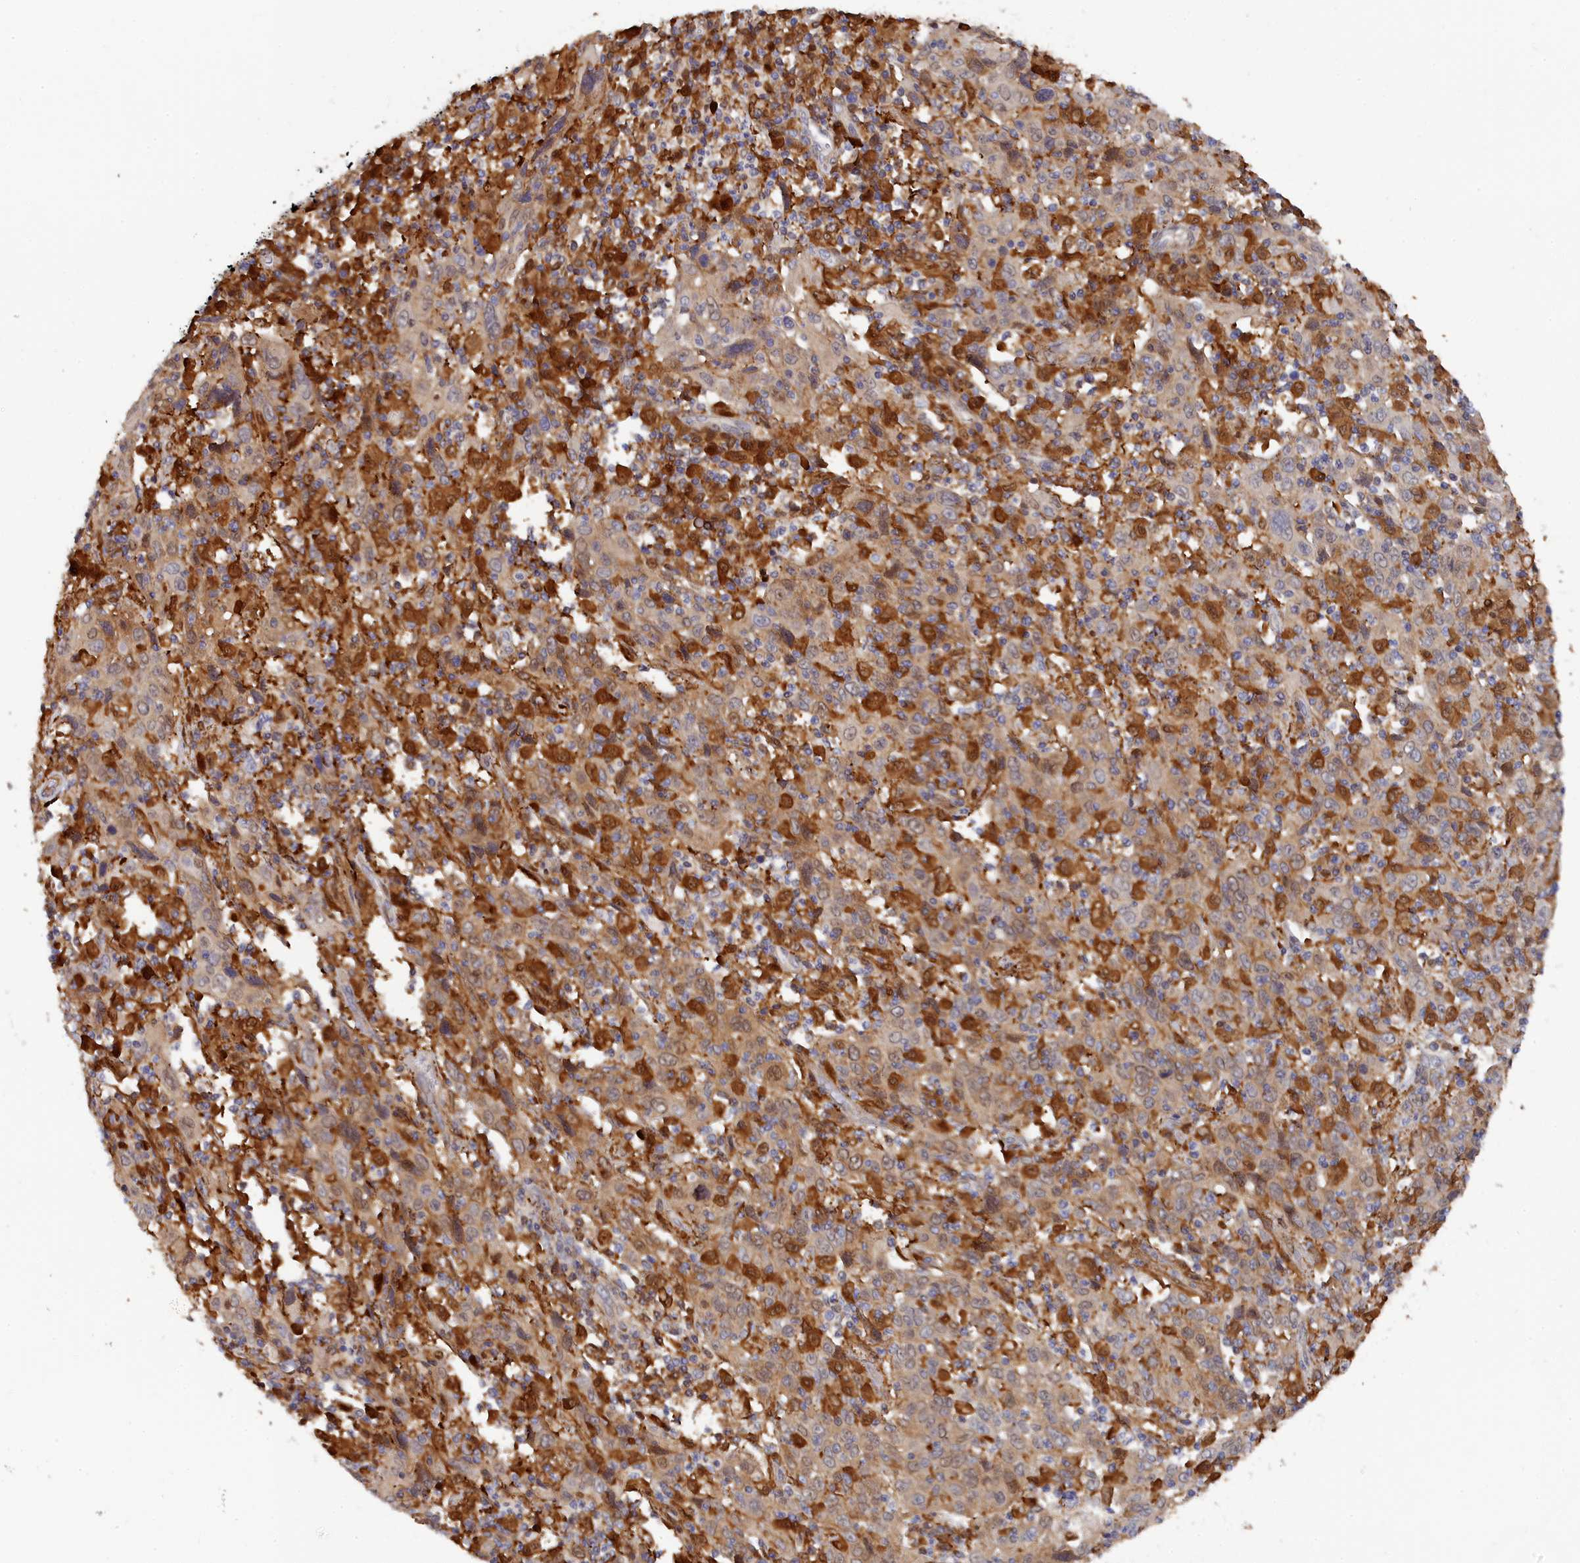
{"staining": {"intensity": "weak", "quantity": ">75%", "location": "cytoplasmic/membranous"}, "tissue": "cervical cancer", "cell_type": "Tumor cells", "image_type": "cancer", "snomed": [{"axis": "morphology", "description": "Squamous cell carcinoma, NOS"}, {"axis": "topography", "description": "Cervix"}], "caption": "Tumor cells exhibit low levels of weak cytoplasmic/membranous staining in approximately >75% of cells in cervical cancer (squamous cell carcinoma).", "gene": "SPATA5L1", "patient": {"sex": "female", "age": 46}}